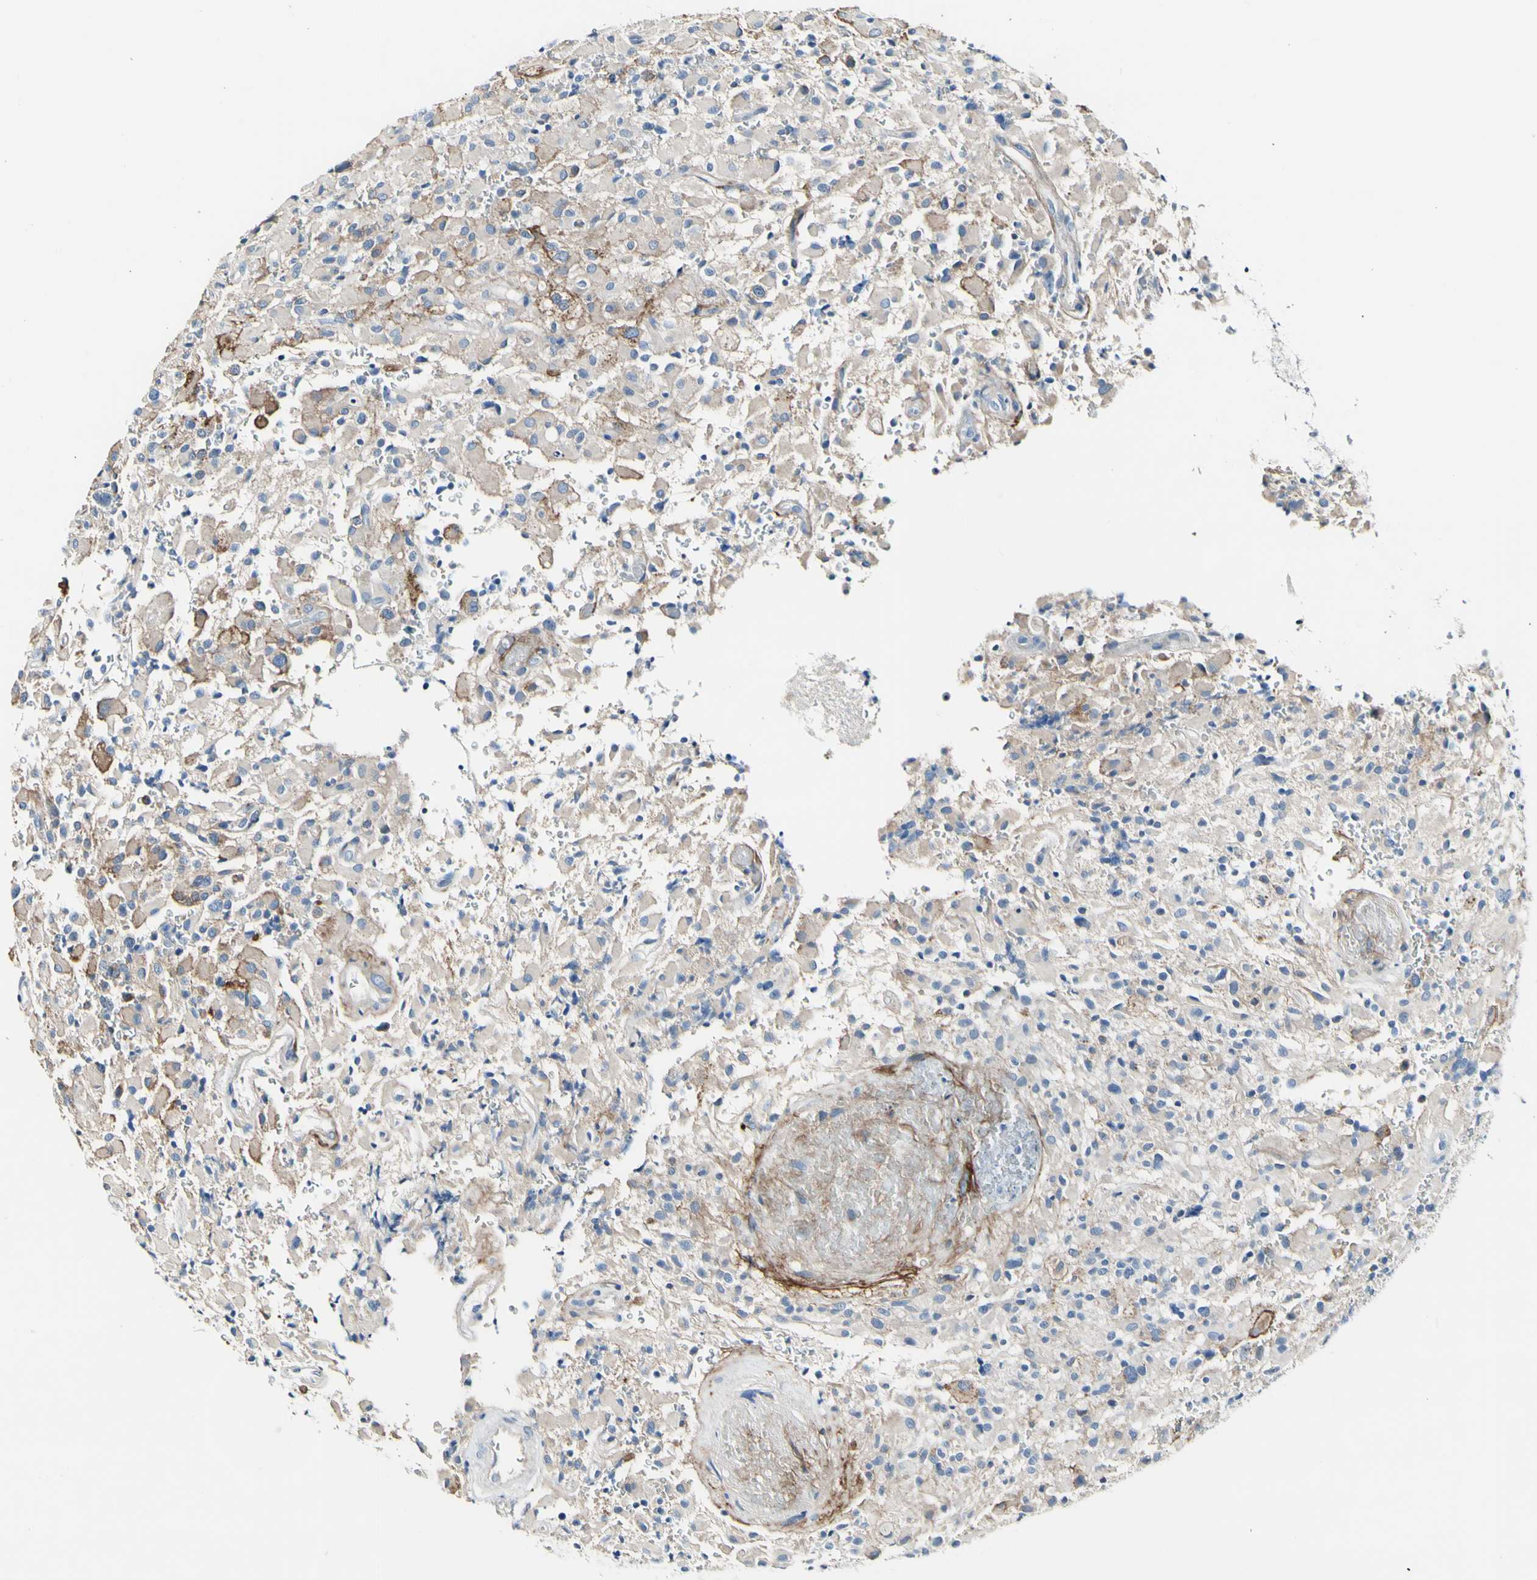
{"staining": {"intensity": "moderate", "quantity": "<25%", "location": "cytoplasmic/membranous"}, "tissue": "glioma", "cell_type": "Tumor cells", "image_type": "cancer", "snomed": [{"axis": "morphology", "description": "Glioma, malignant, High grade"}, {"axis": "topography", "description": "Brain"}], "caption": "Glioma stained with immunohistochemistry (IHC) demonstrates moderate cytoplasmic/membranous expression in approximately <25% of tumor cells. (DAB (3,3'-diaminobenzidine) IHC, brown staining for protein, blue staining for nuclei).", "gene": "COL6A3", "patient": {"sex": "male", "age": 71}}